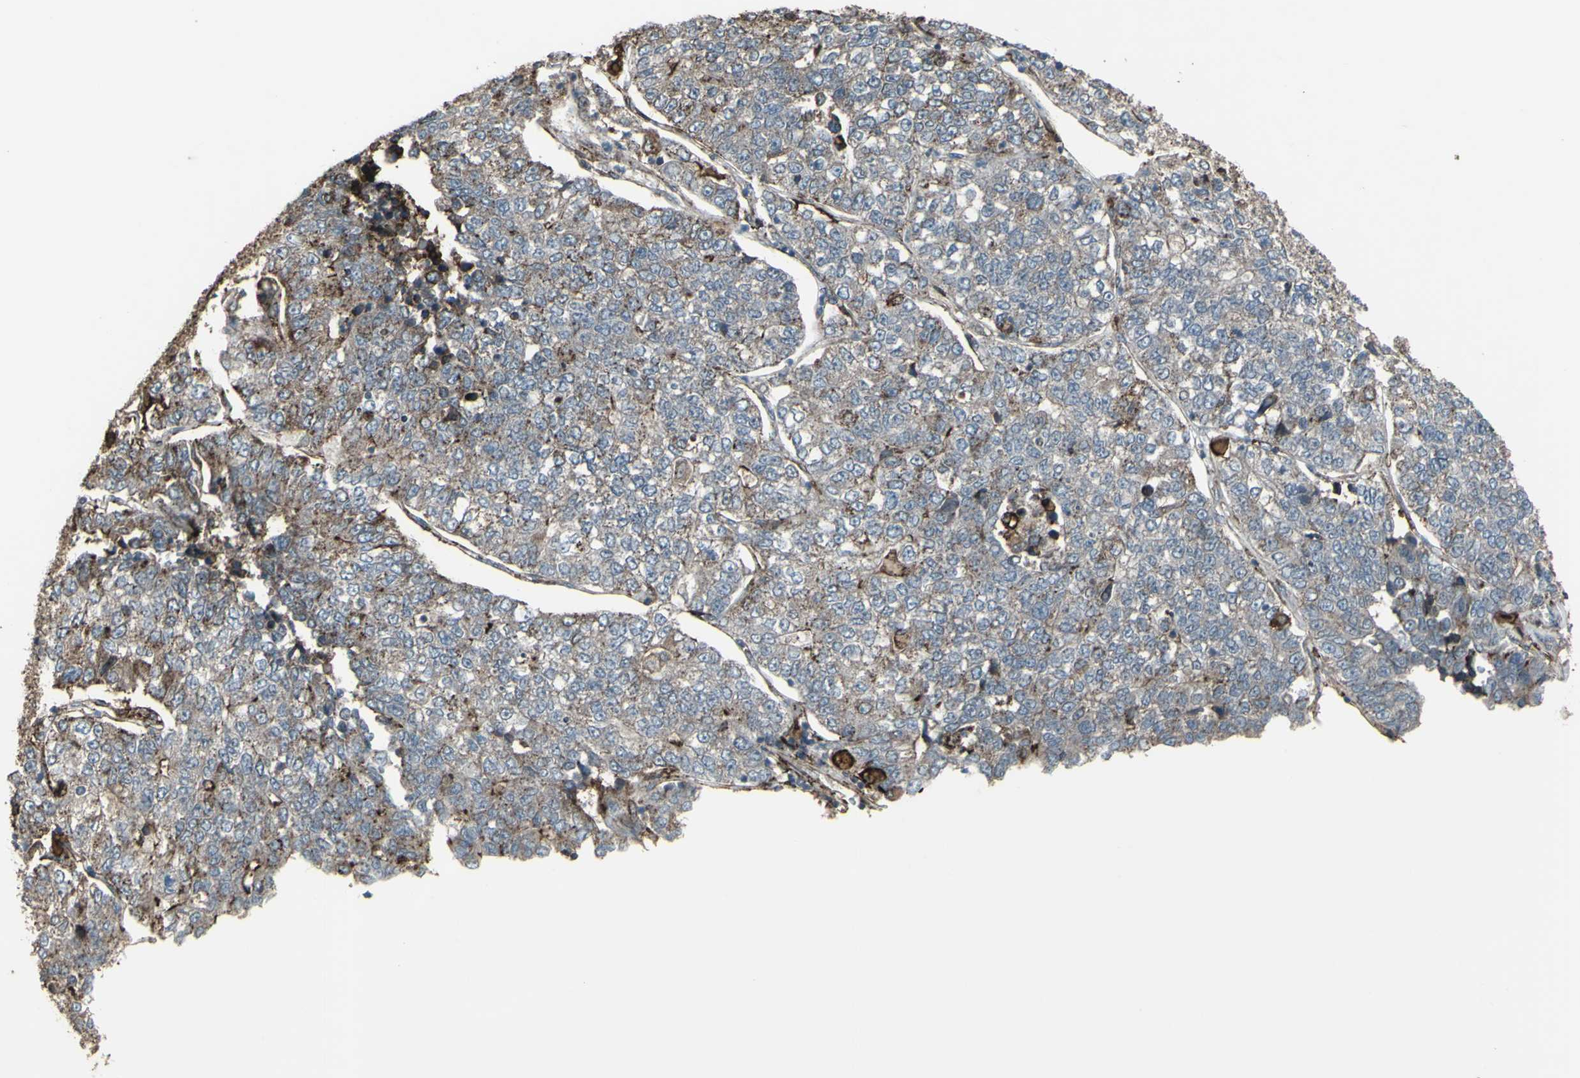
{"staining": {"intensity": "moderate", "quantity": "<25%", "location": "cytoplasmic/membranous"}, "tissue": "lung cancer", "cell_type": "Tumor cells", "image_type": "cancer", "snomed": [{"axis": "morphology", "description": "Adenocarcinoma, NOS"}, {"axis": "topography", "description": "Lung"}], "caption": "The immunohistochemical stain highlights moderate cytoplasmic/membranous positivity in tumor cells of lung cancer tissue. The protein is stained brown, and the nuclei are stained in blue (DAB (3,3'-diaminobenzidine) IHC with brightfield microscopy, high magnification).", "gene": "SMO", "patient": {"sex": "male", "age": 49}}